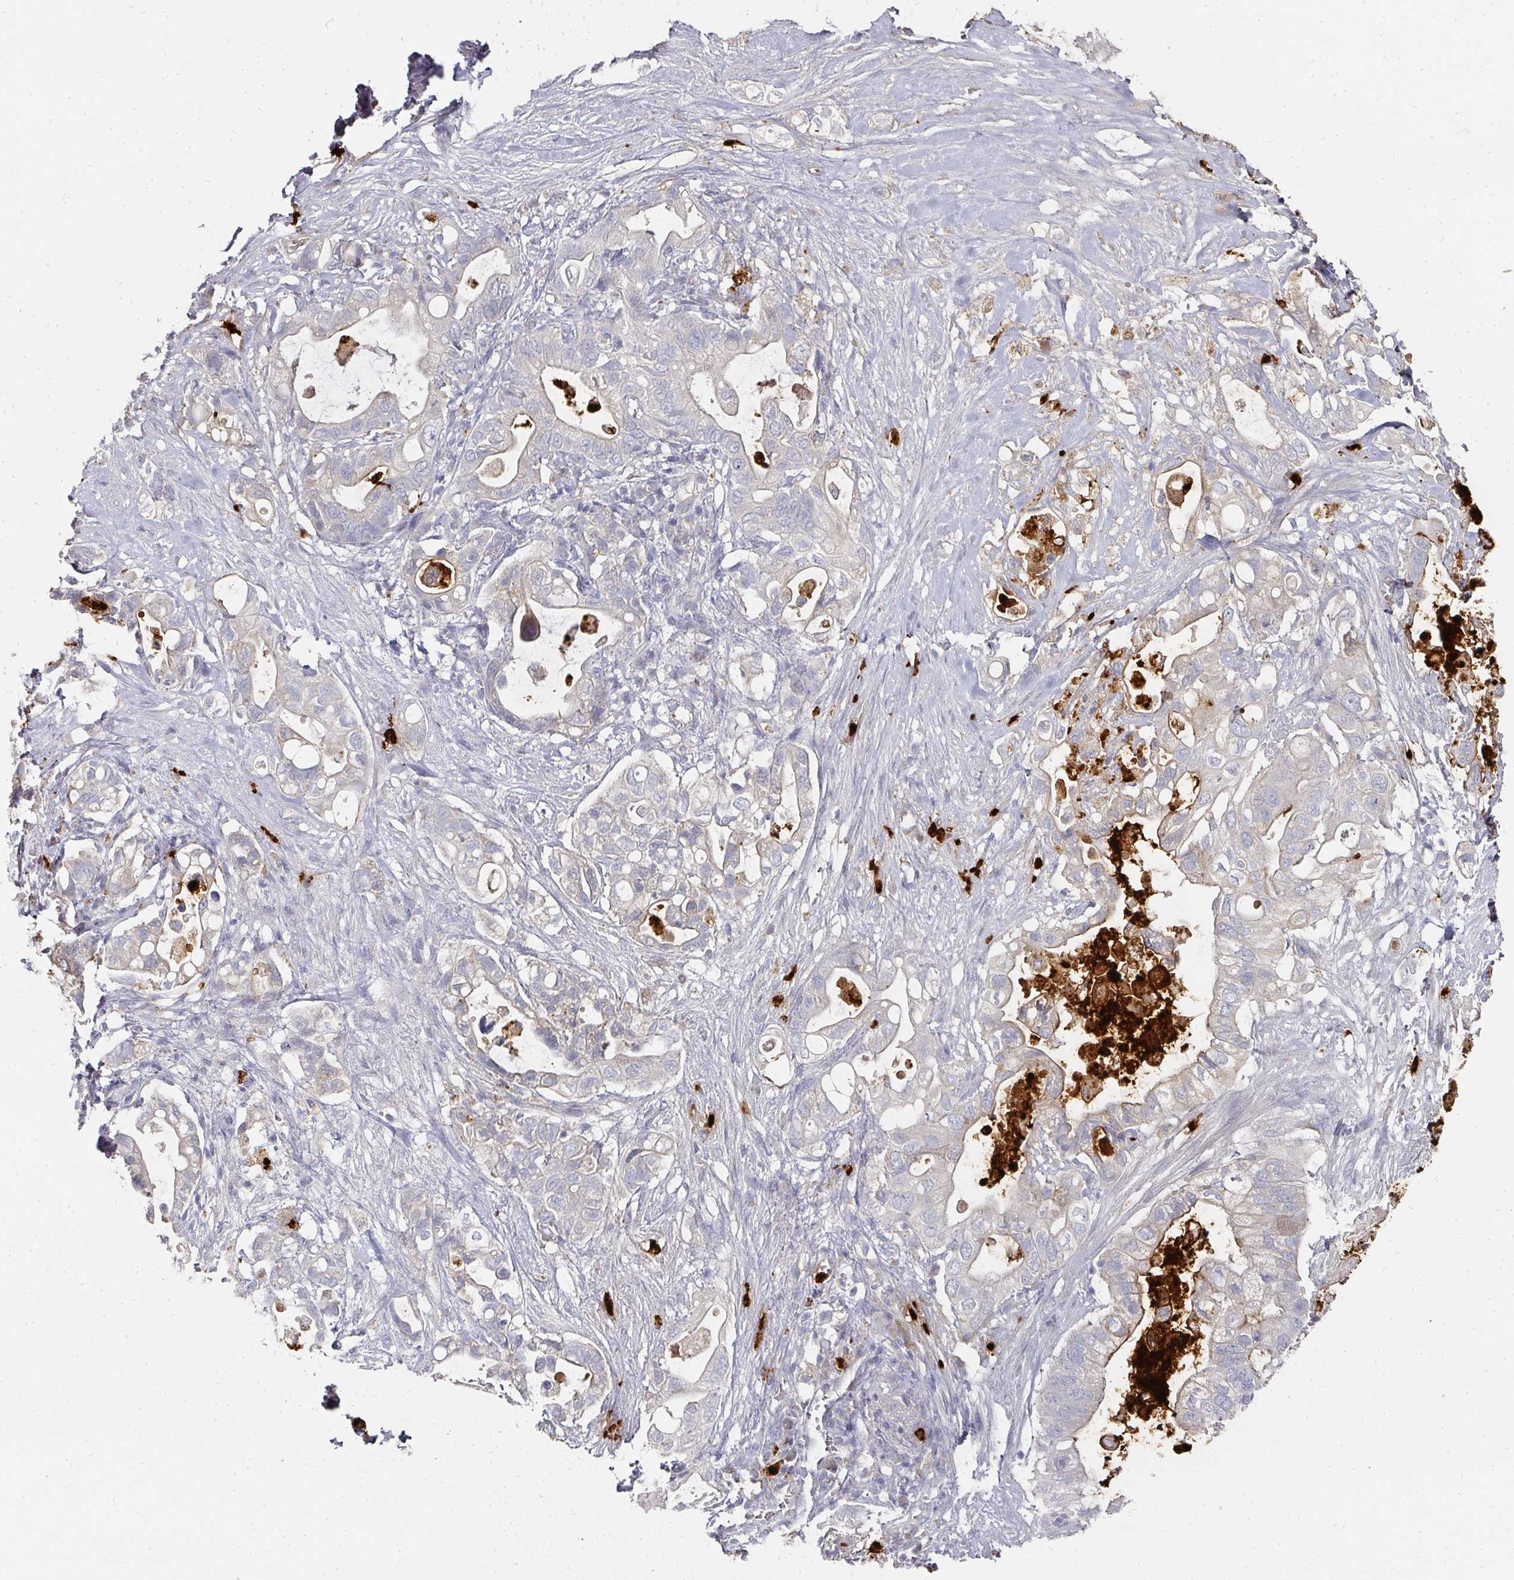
{"staining": {"intensity": "weak", "quantity": "25%-75%", "location": "cytoplasmic/membranous"}, "tissue": "pancreatic cancer", "cell_type": "Tumor cells", "image_type": "cancer", "snomed": [{"axis": "morphology", "description": "Adenocarcinoma, NOS"}, {"axis": "topography", "description": "Pancreas"}], "caption": "Protein expression by immunohistochemistry reveals weak cytoplasmic/membranous staining in approximately 25%-75% of tumor cells in adenocarcinoma (pancreatic).", "gene": "CAMP", "patient": {"sex": "female", "age": 72}}